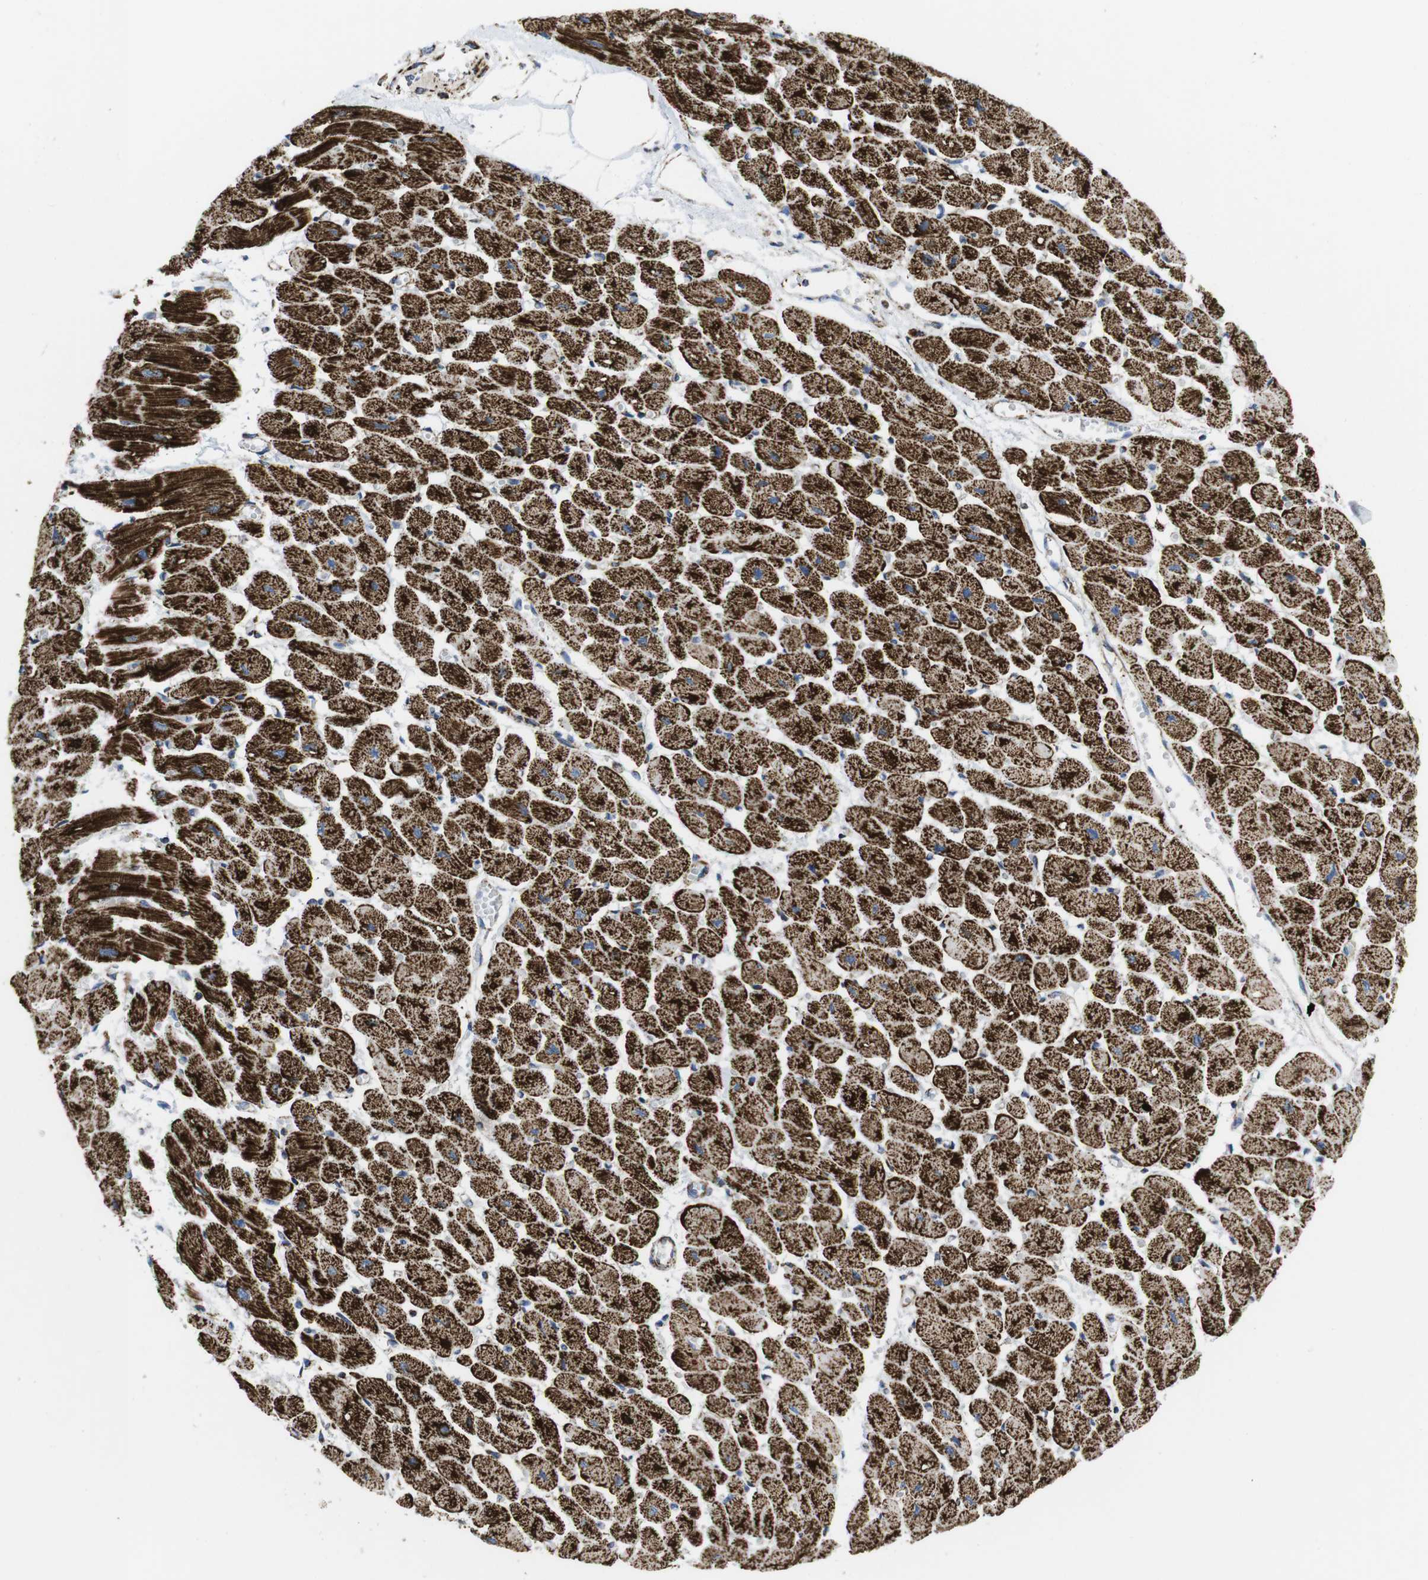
{"staining": {"intensity": "strong", "quantity": ">75%", "location": "cytoplasmic/membranous"}, "tissue": "heart muscle", "cell_type": "Cardiomyocytes", "image_type": "normal", "snomed": [{"axis": "morphology", "description": "Normal tissue, NOS"}, {"axis": "topography", "description": "Heart"}], "caption": "A high amount of strong cytoplasmic/membranous staining is identified in approximately >75% of cardiomyocytes in unremarkable heart muscle. (brown staining indicates protein expression, while blue staining denotes nuclei).", "gene": "TMEM192", "patient": {"sex": "female", "age": 54}}